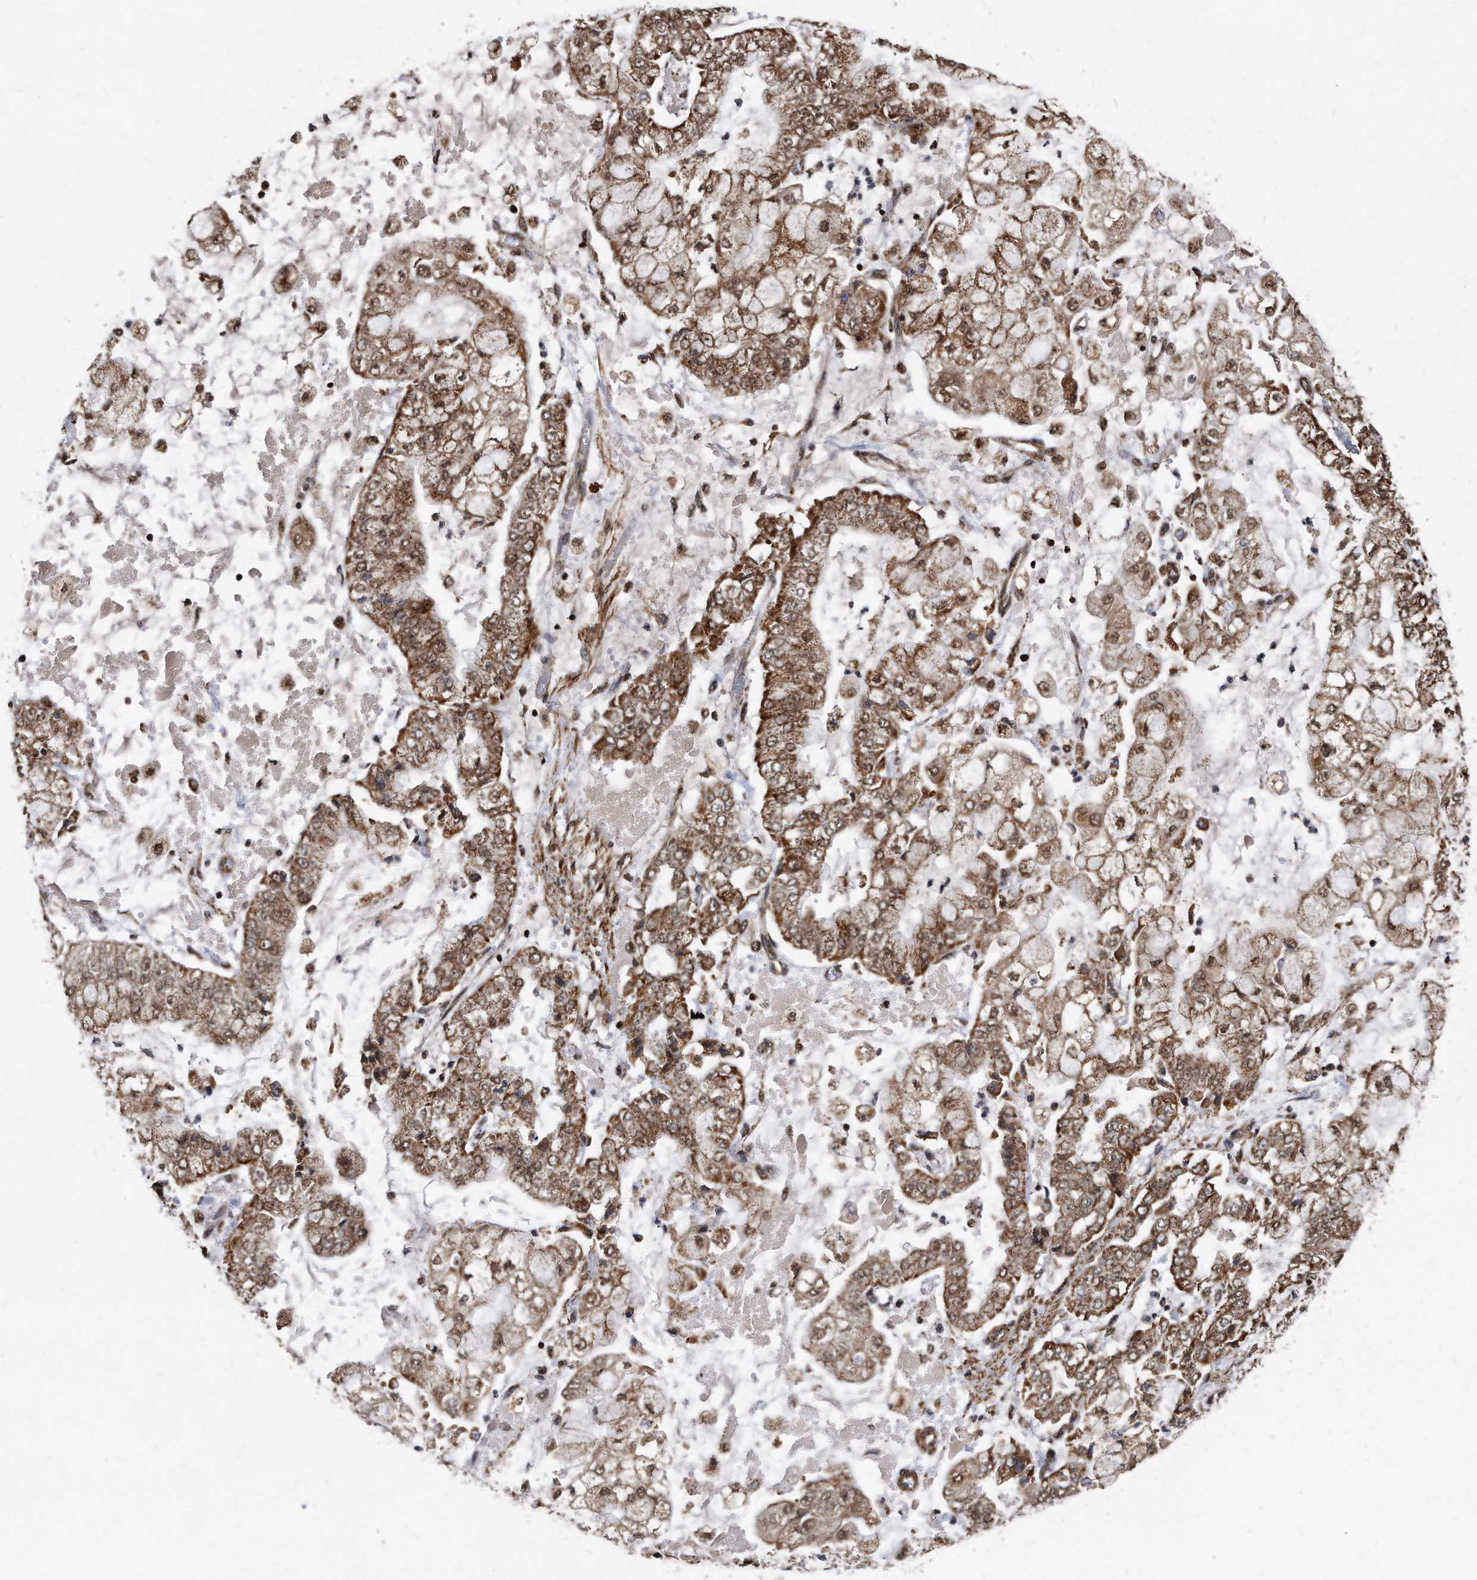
{"staining": {"intensity": "moderate", "quantity": ">75%", "location": "cytoplasmic/membranous,nuclear"}, "tissue": "stomach cancer", "cell_type": "Tumor cells", "image_type": "cancer", "snomed": [{"axis": "morphology", "description": "Adenocarcinoma, NOS"}, {"axis": "topography", "description": "Stomach"}], "caption": "Protein expression analysis of human stomach cancer reveals moderate cytoplasmic/membranous and nuclear expression in about >75% of tumor cells.", "gene": "DUSP22", "patient": {"sex": "male", "age": 76}}